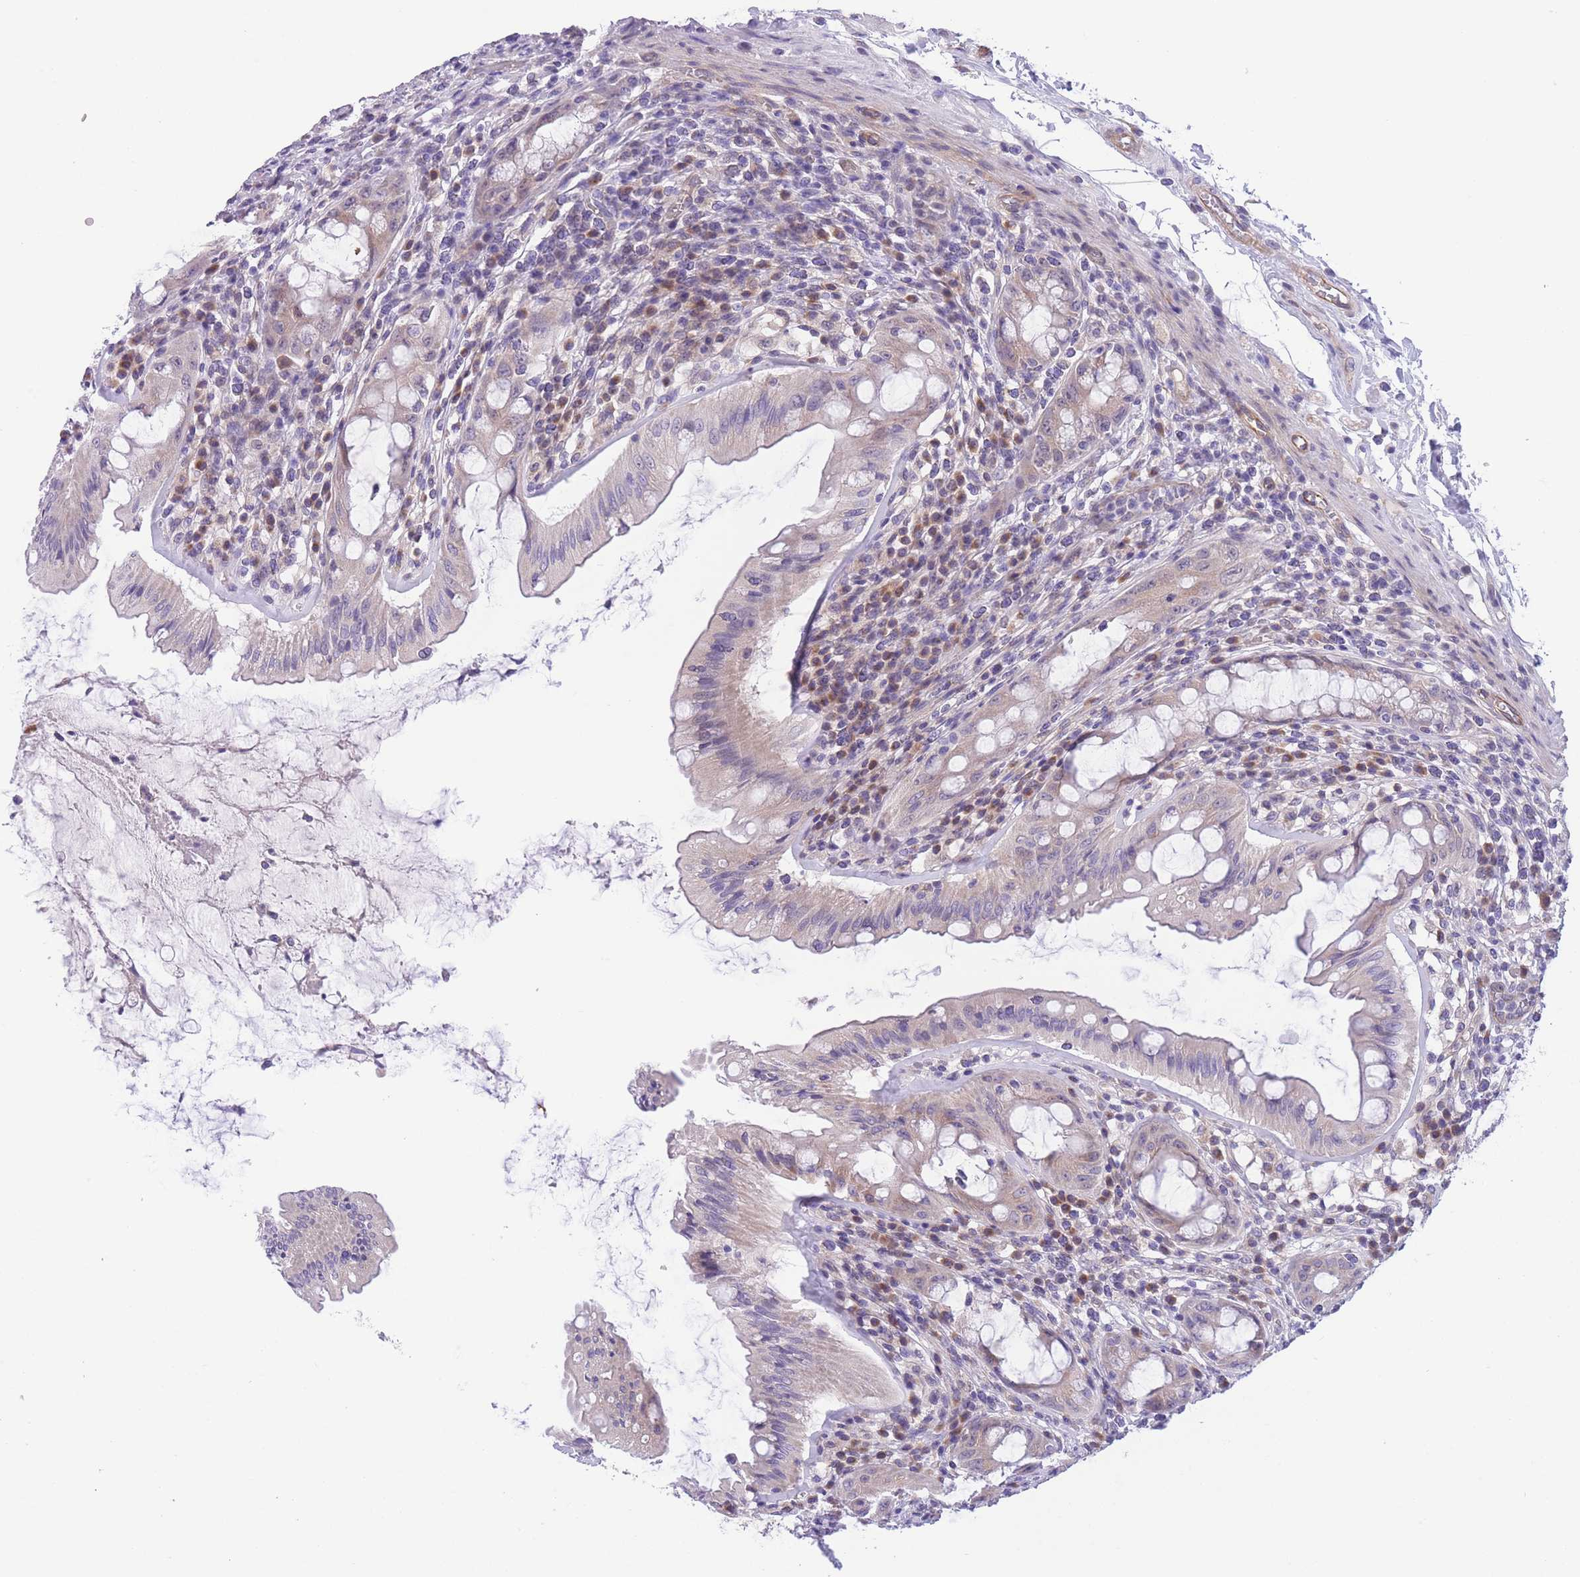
{"staining": {"intensity": "moderate", "quantity": "25%-75%", "location": "cytoplasmic/membranous"}, "tissue": "rectum", "cell_type": "Glandular cells", "image_type": "normal", "snomed": [{"axis": "morphology", "description": "Normal tissue, NOS"}, {"axis": "topography", "description": "Rectum"}], "caption": "Protein analysis of unremarkable rectum reveals moderate cytoplasmic/membranous staining in about 25%-75% of glandular cells. The staining was performed using DAB, with brown indicating positive protein expression. Nuclei are stained blue with hematoxylin.", "gene": "WWOX", "patient": {"sex": "female", "age": 57}}